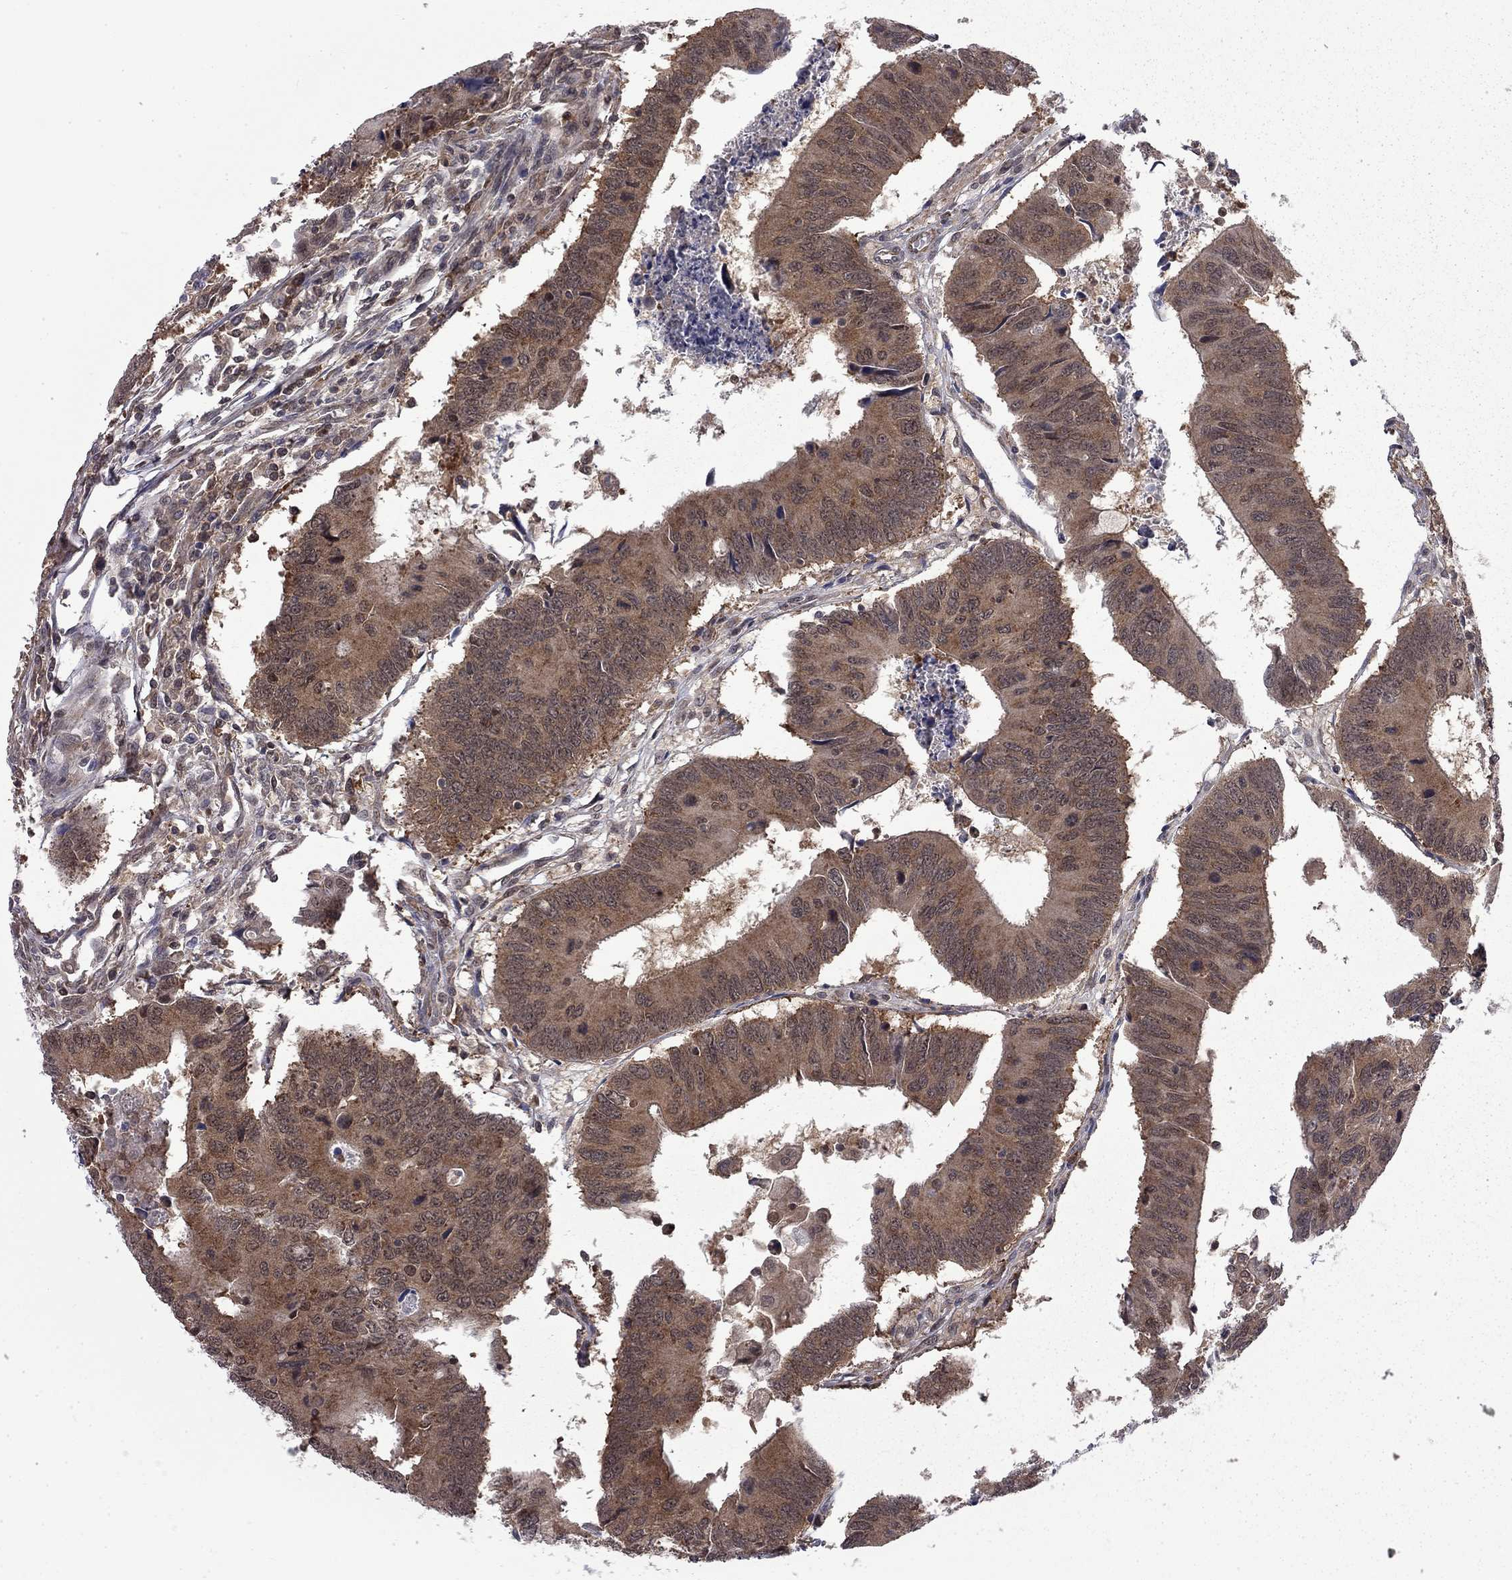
{"staining": {"intensity": "moderate", "quantity": ">75%", "location": "cytoplasmic/membranous"}, "tissue": "colorectal cancer", "cell_type": "Tumor cells", "image_type": "cancer", "snomed": [{"axis": "morphology", "description": "Adenocarcinoma, NOS"}, {"axis": "topography", "description": "Rectum"}], "caption": "A brown stain shows moderate cytoplasmic/membranous staining of a protein in colorectal cancer tumor cells. (DAB (3,3'-diaminobenzidine) IHC with brightfield microscopy, high magnification).", "gene": "NAA50", "patient": {"sex": "male", "age": 67}}